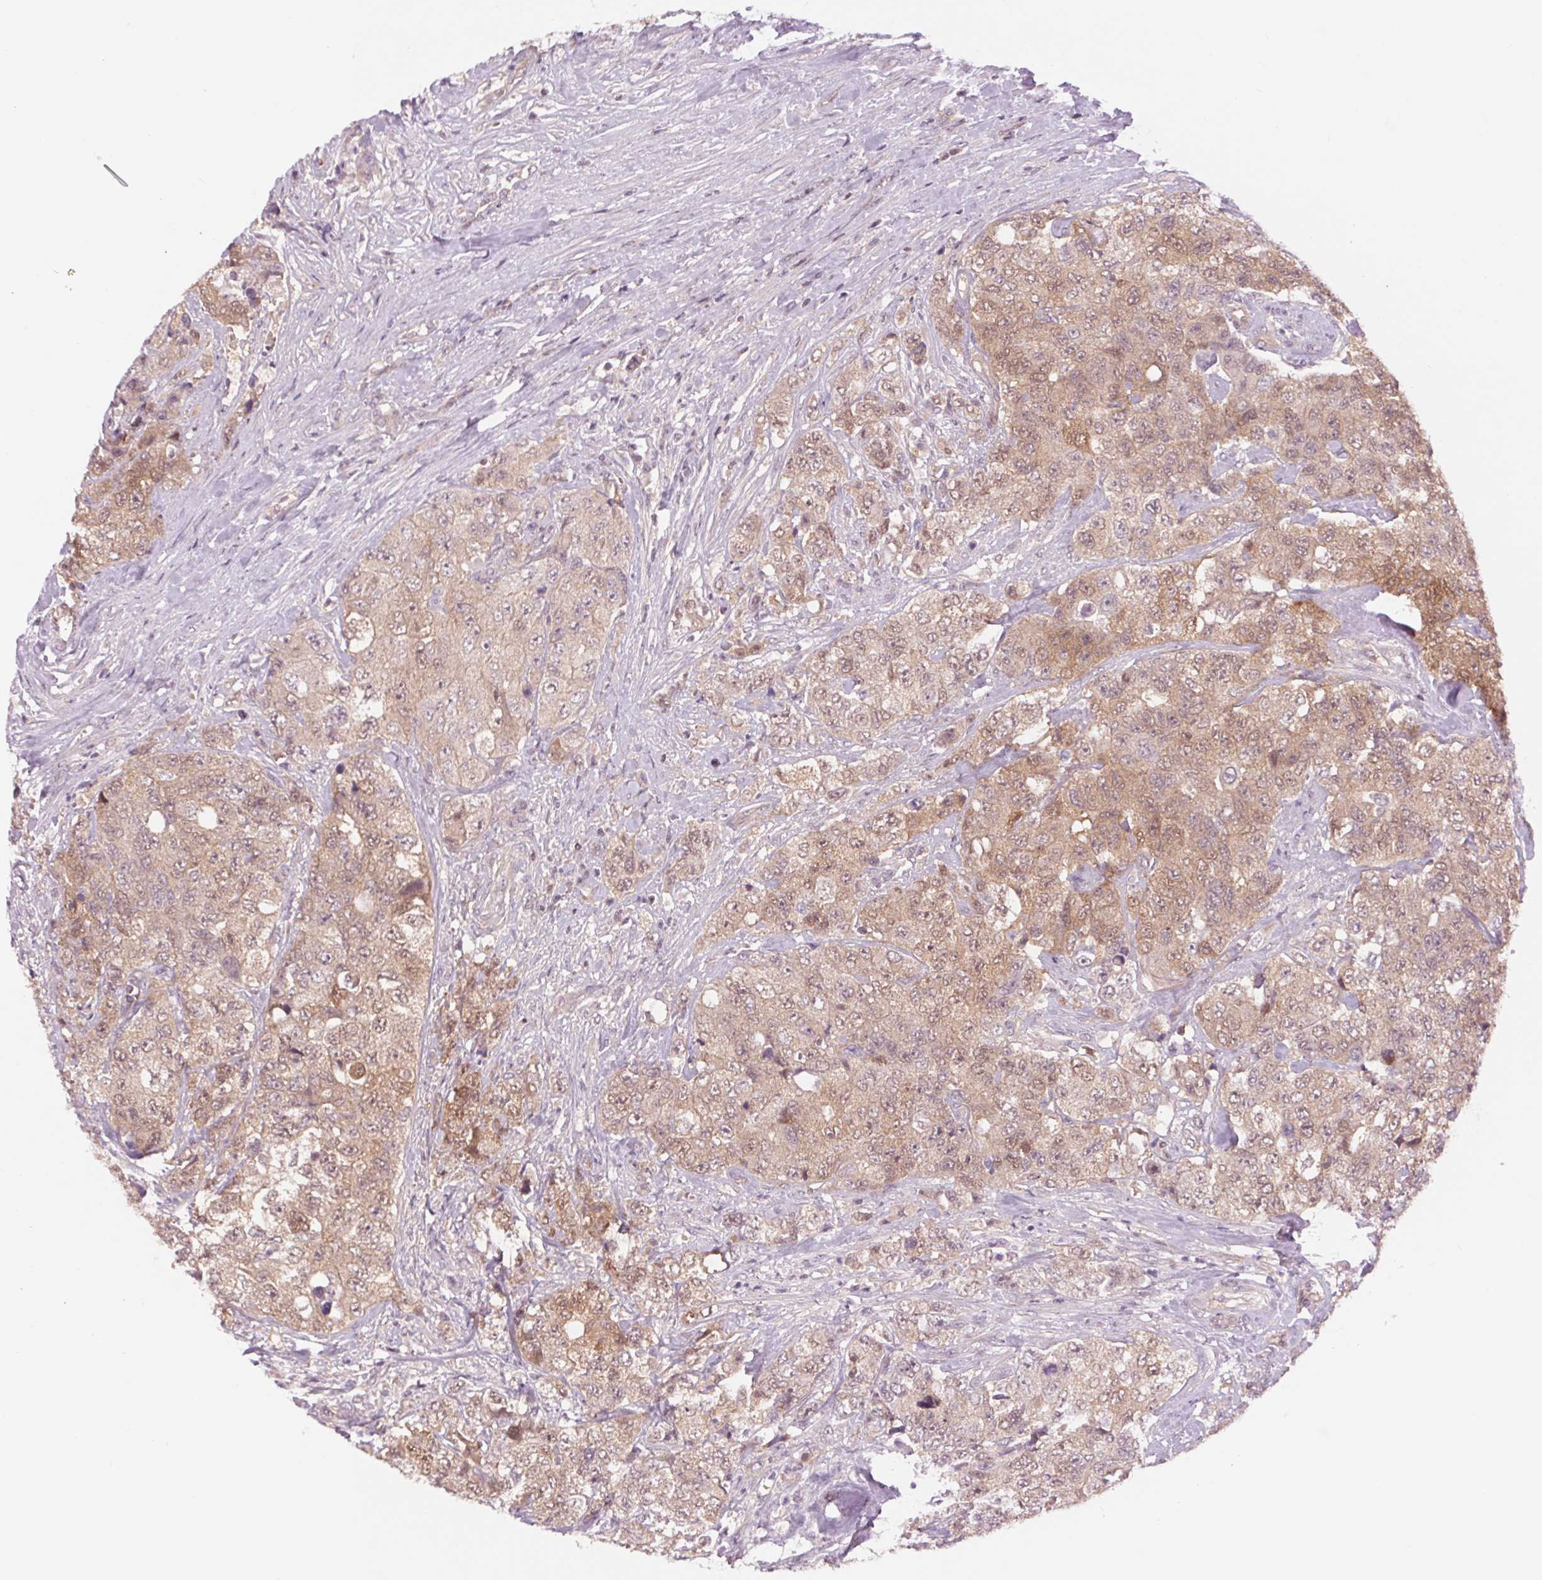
{"staining": {"intensity": "weak", "quantity": ">75%", "location": "cytoplasmic/membranous"}, "tissue": "urothelial cancer", "cell_type": "Tumor cells", "image_type": "cancer", "snomed": [{"axis": "morphology", "description": "Urothelial carcinoma, High grade"}, {"axis": "topography", "description": "Urinary bladder"}], "caption": "Urothelial cancer stained for a protein reveals weak cytoplasmic/membranous positivity in tumor cells.", "gene": "SH3RF2", "patient": {"sex": "female", "age": 78}}